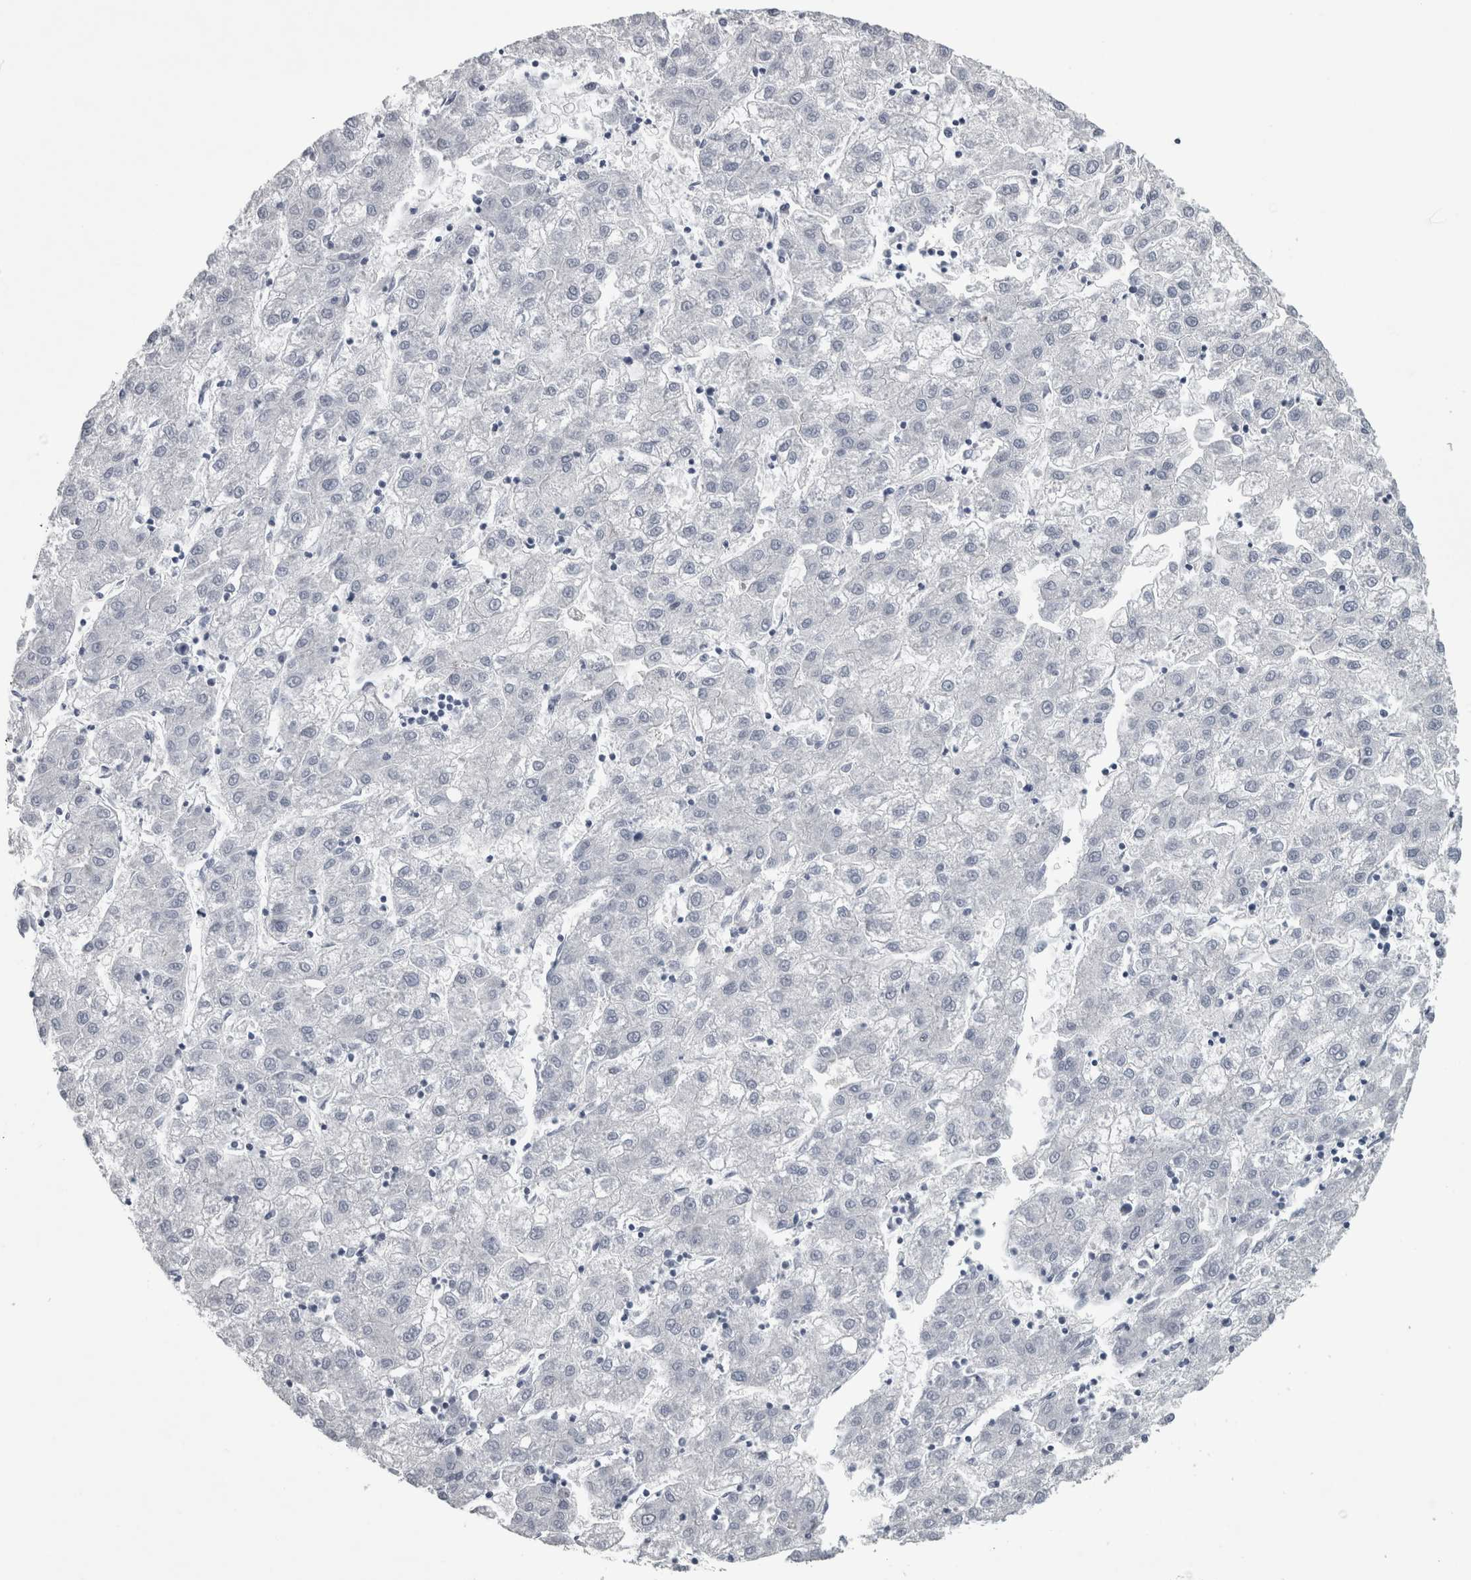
{"staining": {"intensity": "negative", "quantity": "none", "location": "none"}, "tissue": "liver cancer", "cell_type": "Tumor cells", "image_type": "cancer", "snomed": [{"axis": "morphology", "description": "Carcinoma, Hepatocellular, NOS"}, {"axis": "topography", "description": "Liver"}], "caption": "Tumor cells are negative for brown protein staining in hepatocellular carcinoma (liver). The staining was performed using DAB to visualize the protein expression in brown, while the nuclei were stained in blue with hematoxylin (Magnification: 20x).", "gene": "PRRC2C", "patient": {"sex": "male", "age": 72}}